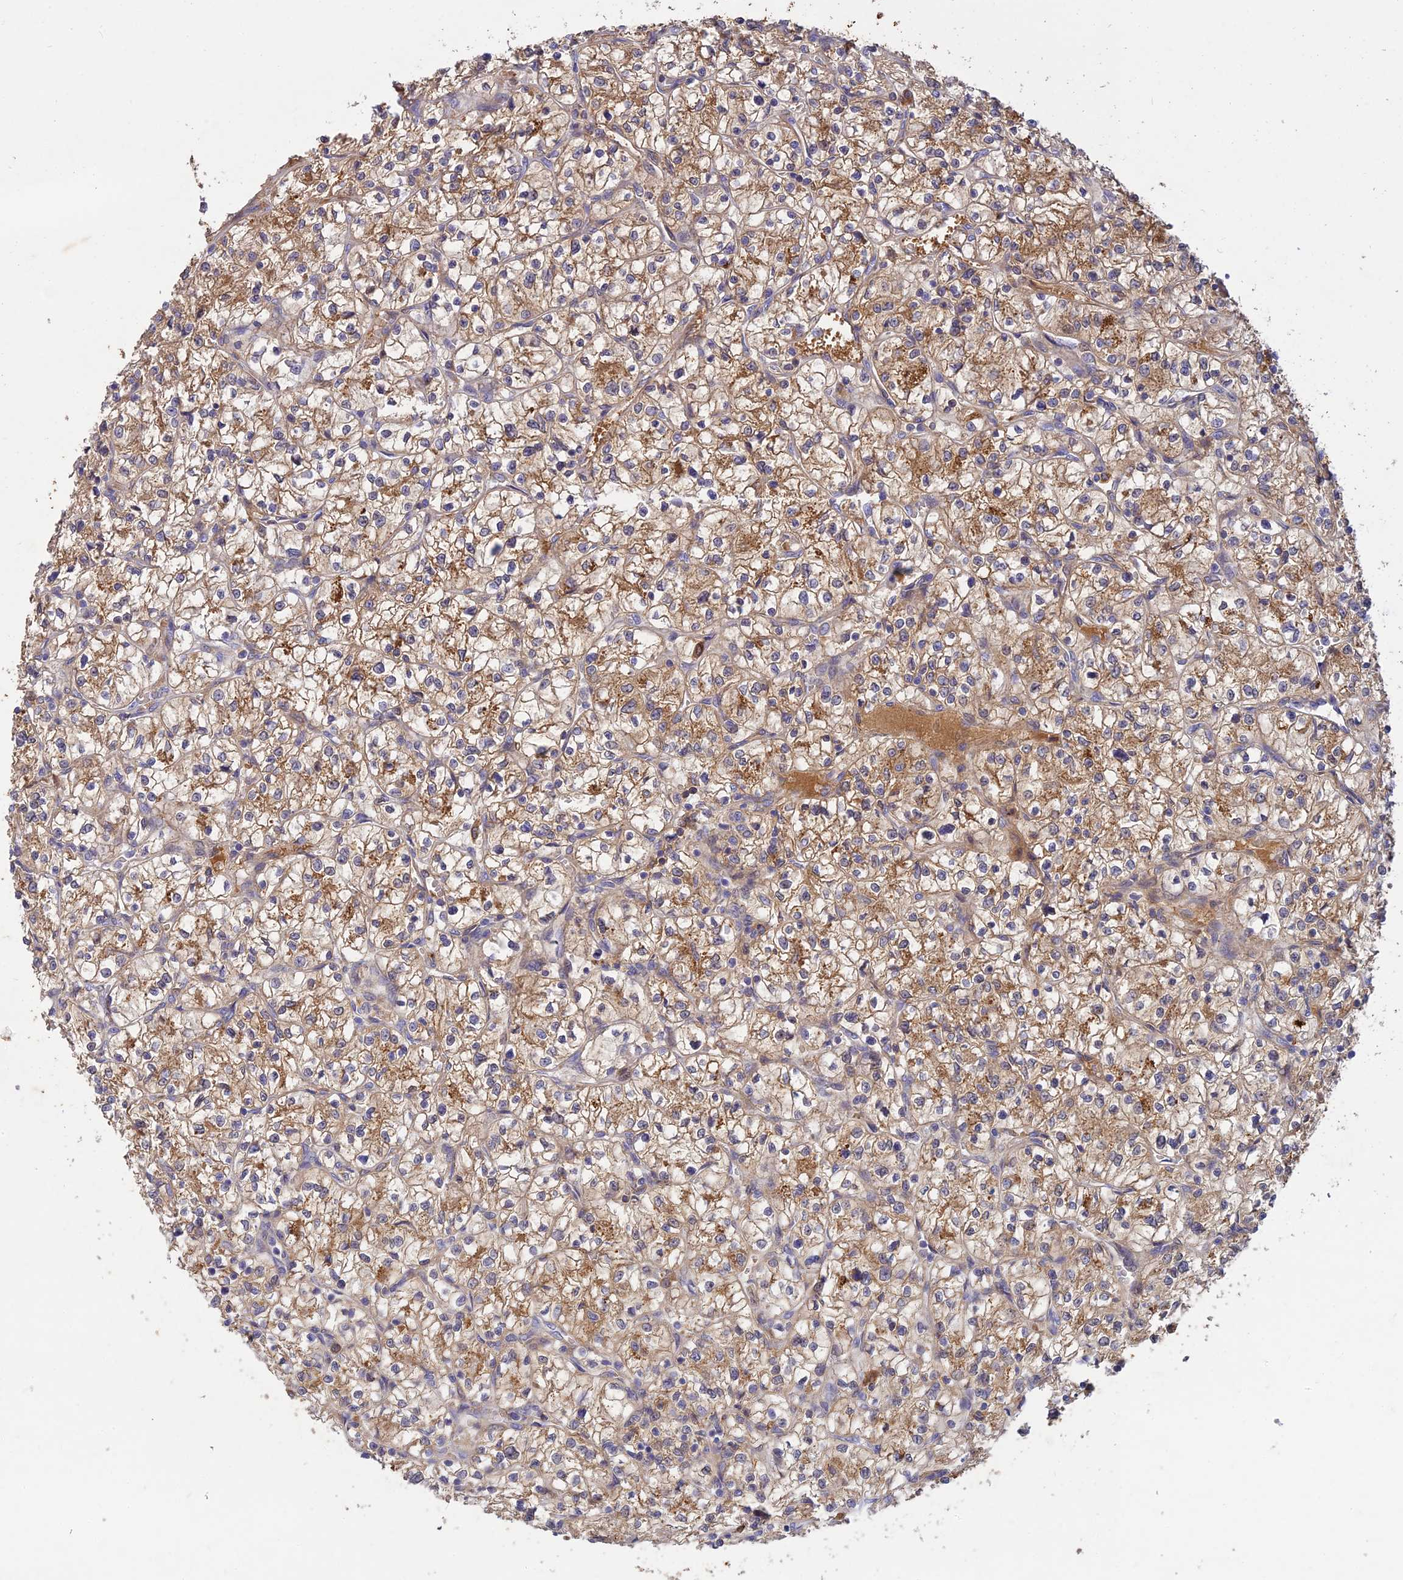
{"staining": {"intensity": "moderate", "quantity": ">75%", "location": "cytoplasmic/membranous"}, "tissue": "renal cancer", "cell_type": "Tumor cells", "image_type": "cancer", "snomed": [{"axis": "morphology", "description": "Adenocarcinoma, NOS"}, {"axis": "topography", "description": "Kidney"}], "caption": "DAB (3,3'-diaminobenzidine) immunohistochemical staining of renal adenocarcinoma displays moderate cytoplasmic/membranous protein staining in approximately >75% of tumor cells.", "gene": "ACSM5", "patient": {"sex": "female", "age": 64}}